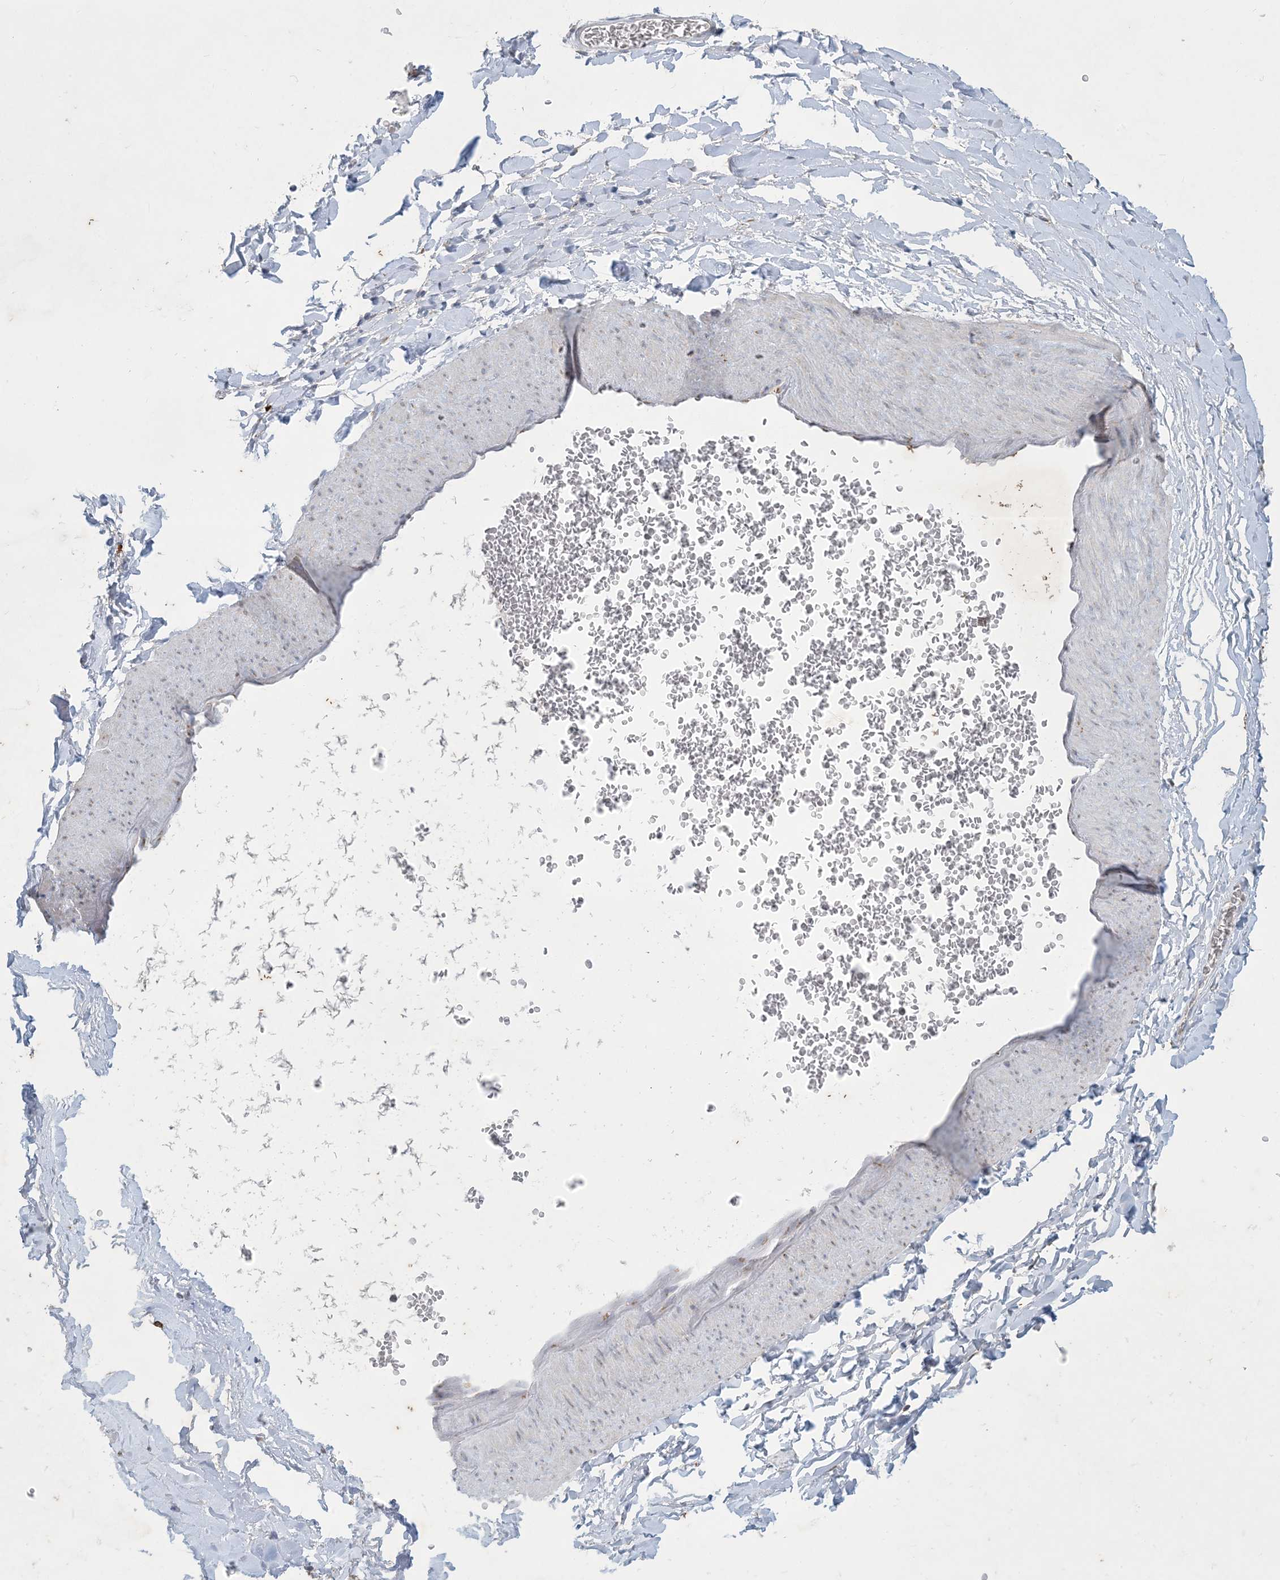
{"staining": {"intensity": "negative", "quantity": "none", "location": "none"}, "tissue": "adipose tissue", "cell_type": "Adipocytes", "image_type": "normal", "snomed": [{"axis": "morphology", "description": "Normal tissue, NOS"}, {"axis": "topography", "description": "Gallbladder"}, {"axis": "topography", "description": "Peripheral nerve tissue"}], "caption": "Immunohistochemistry (IHC) histopathology image of unremarkable human adipose tissue stained for a protein (brown), which exhibits no staining in adipocytes.", "gene": "CCDC14", "patient": {"sex": "male", "age": 38}}